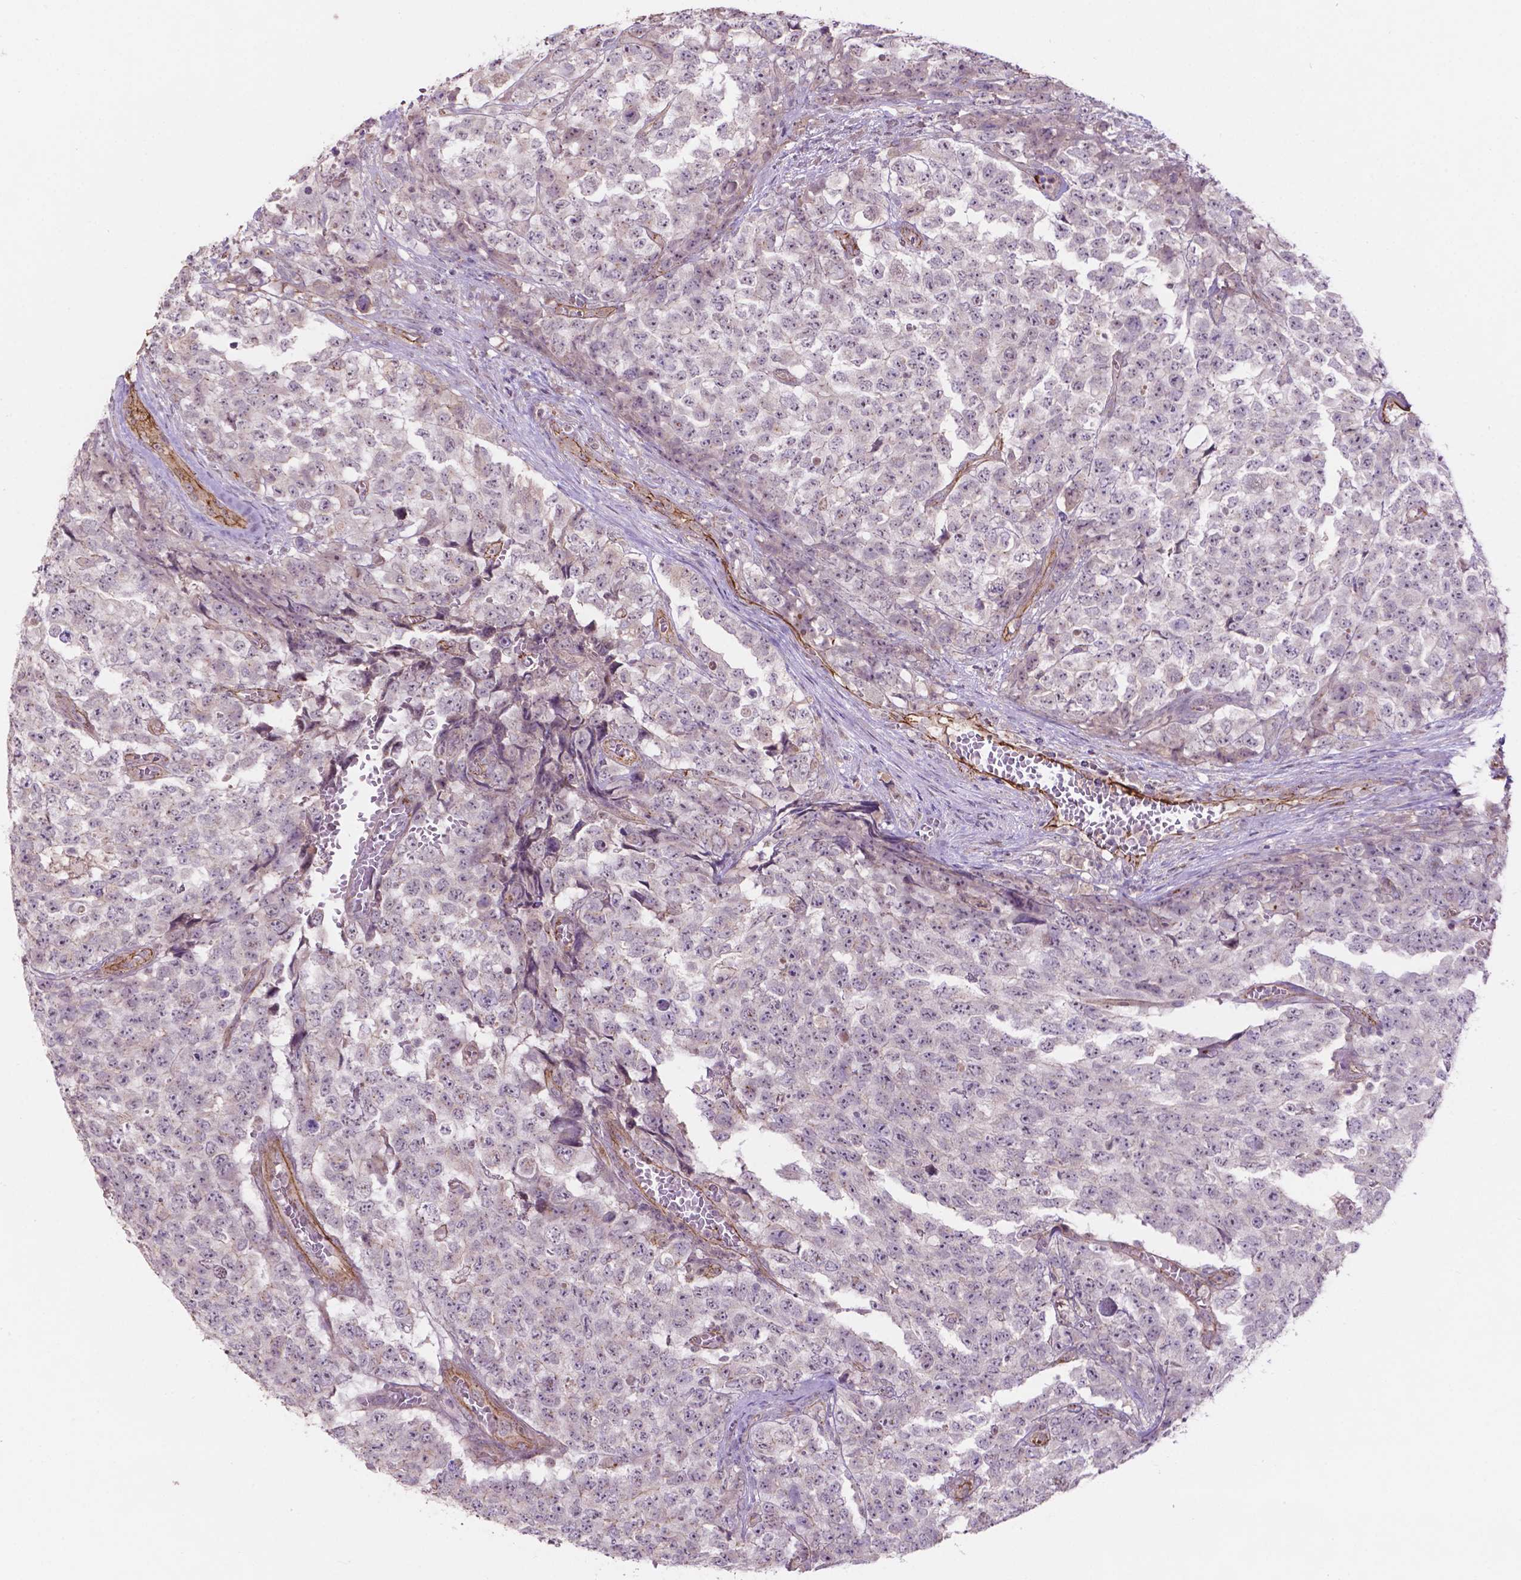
{"staining": {"intensity": "negative", "quantity": "none", "location": "none"}, "tissue": "testis cancer", "cell_type": "Tumor cells", "image_type": "cancer", "snomed": [{"axis": "morphology", "description": "Carcinoma, Embryonal, NOS"}, {"axis": "topography", "description": "Testis"}], "caption": "A micrograph of embryonal carcinoma (testis) stained for a protein exhibits no brown staining in tumor cells.", "gene": "ARL5C", "patient": {"sex": "male", "age": 23}}